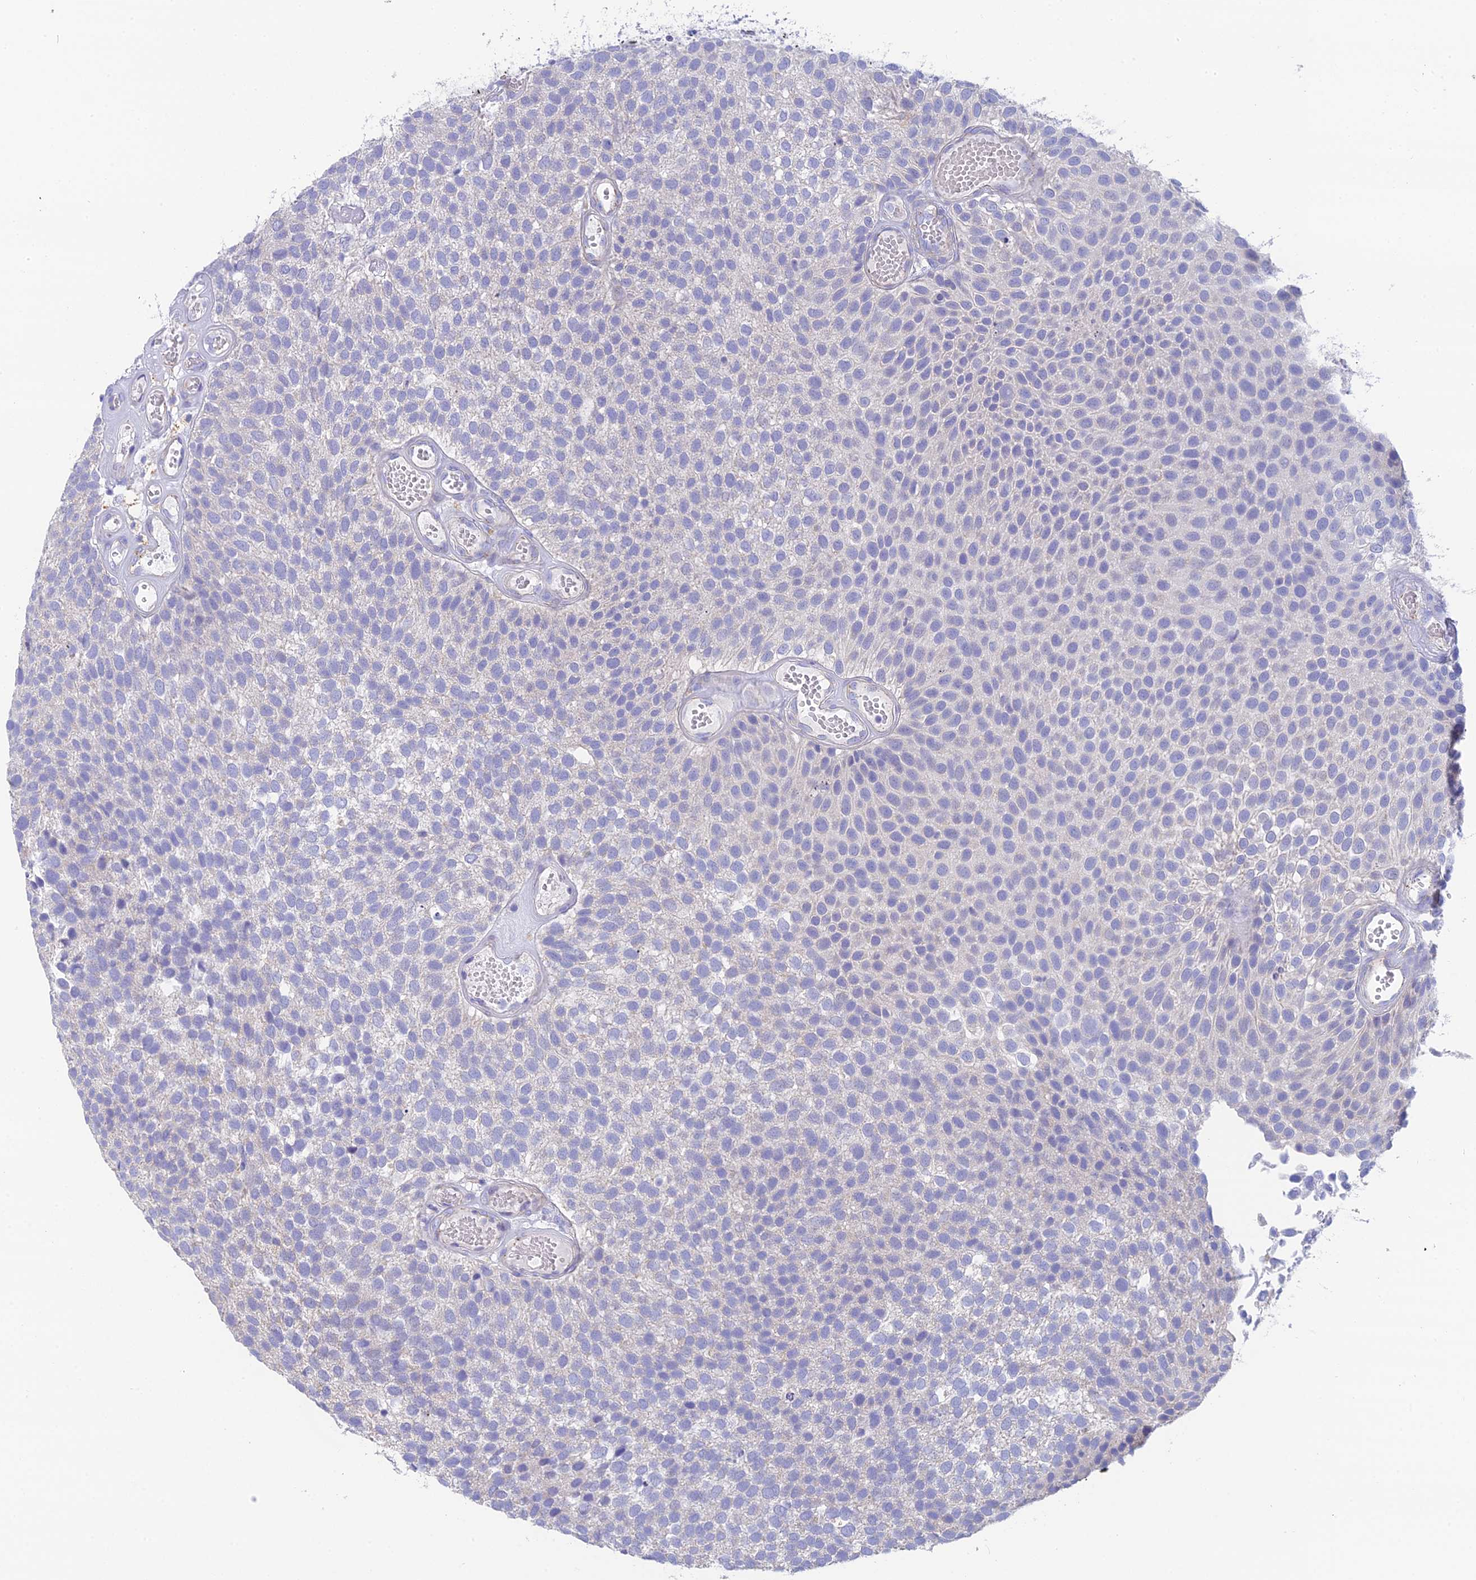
{"staining": {"intensity": "negative", "quantity": "none", "location": "none"}, "tissue": "urothelial cancer", "cell_type": "Tumor cells", "image_type": "cancer", "snomed": [{"axis": "morphology", "description": "Urothelial carcinoma, Low grade"}, {"axis": "topography", "description": "Urinary bladder"}], "caption": "DAB immunohistochemical staining of human urothelial carcinoma (low-grade) shows no significant staining in tumor cells. (DAB immunohistochemistry (IHC) visualized using brightfield microscopy, high magnification).", "gene": "WDR6", "patient": {"sex": "male", "age": 89}}